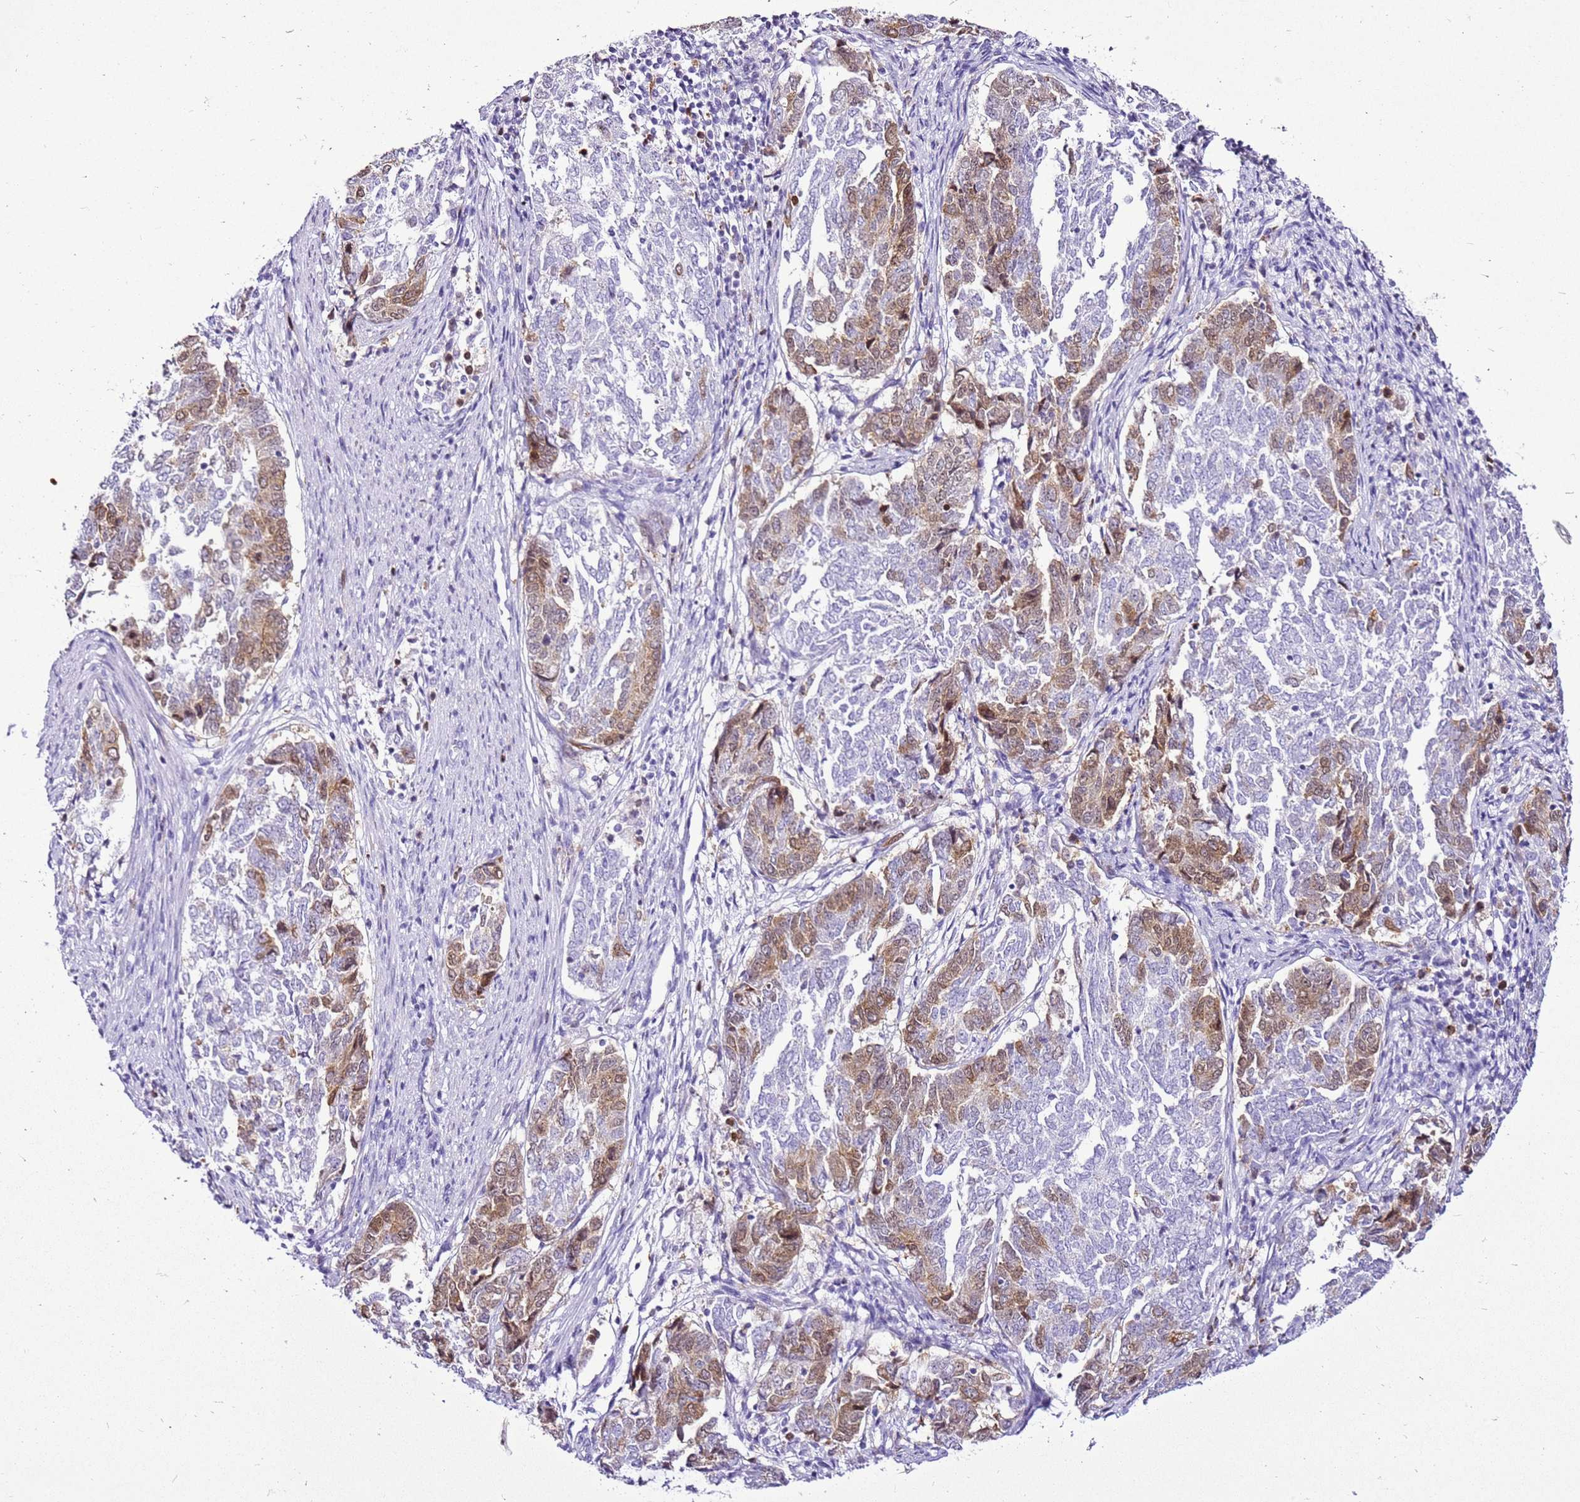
{"staining": {"intensity": "moderate", "quantity": "25%-75%", "location": "cytoplasmic/membranous"}, "tissue": "endometrial cancer", "cell_type": "Tumor cells", "image_type": "cancer", "snomed": [{"axis": "morphology", "description": "Adenocarcinoma, NOS"}, {"axis": "topography", "description": "Endometrium"}], "caption": "IHC of human endometrial cancer (adenocarcinoma) exhibits medium levels of moderate cytoplasmic/membranous expression in approximately 25%-75% of tumor cells.", "gene": "SPC25", "patient": {"sex": "female", "age": 80}}